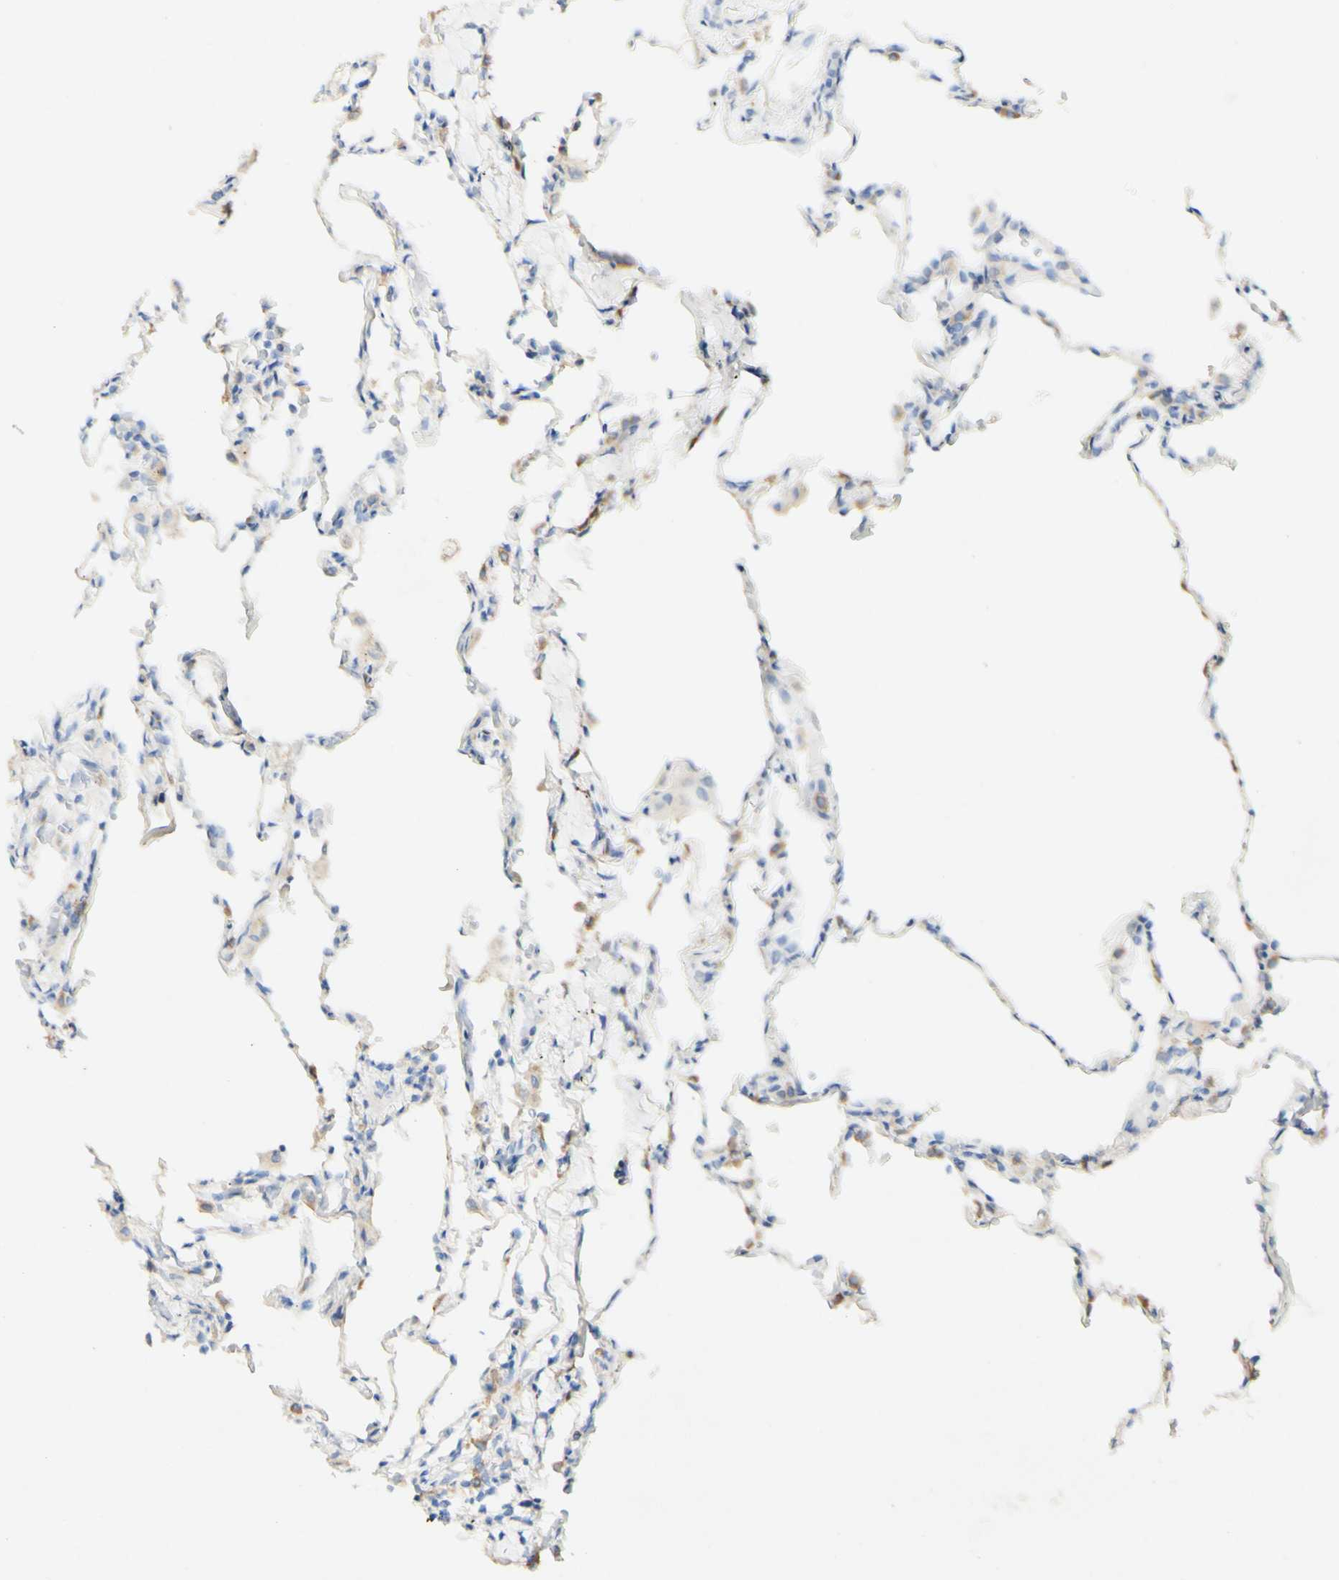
{"staining": {"intensity": "weak", "quantity": "<25%", "location": "cytoplasmic/membranous"}, "tissue": "lung", "cell_type": "Alveolar cells", "image_type": "normal", "snomed": [{"axis": "morphology", "description": "Normal tissue, NOS"}, {"axis": "topography", "description": "Lung"}], "caption": "High magnification brightfield microscopy of unremarkable lung stained with DAB (brown) and counterstained with hematoxylin (blue): alveolar cells show no significant staining. (Immunohistochemistry (ihc), brightfield microscopy, high magnification).", "gene": "FGF4", "patient": {"sex": "male", "age": 59}}